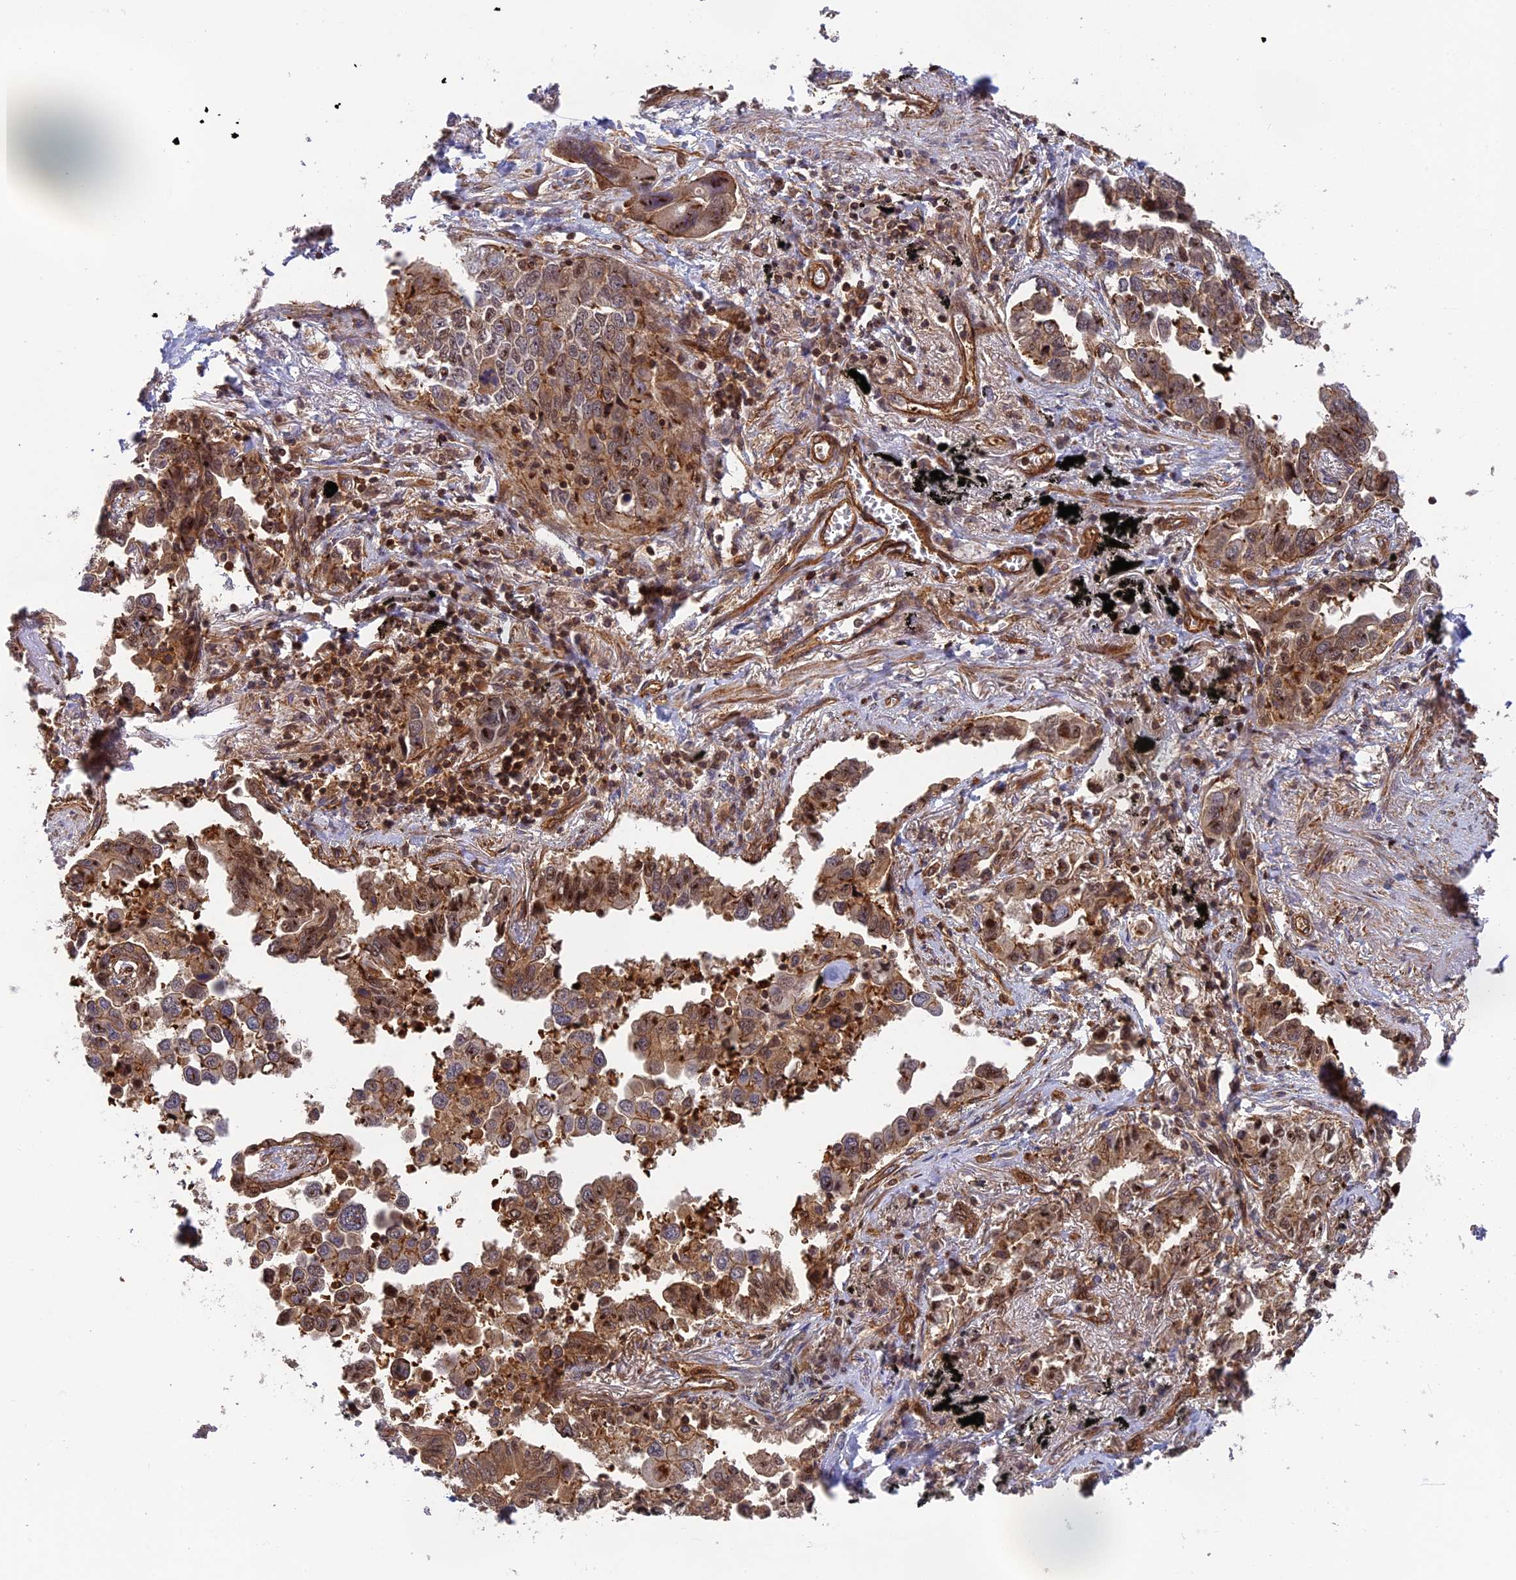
{"staining": {"intensity": "moderate", "quantity": ">75%", "location": "cytoplasmic/membranous"}, "tissue": "lung cancer", "cell_type": "Tumor cells", "image_type": "cancer", "snomed": [{"axis": "morphology", "description": "Adenocarcinoma, NOS"}, {"axis": "topography", "description": "Lung"}], "caption": "Protein expression analysis of human adenocarcinoma (lung) reveals moderate cytoplasmic/membranous positivity in about >75% of tumor cells.", "gene": "OSBPL1A", "patient": {"sex": "male", "age": 67}}